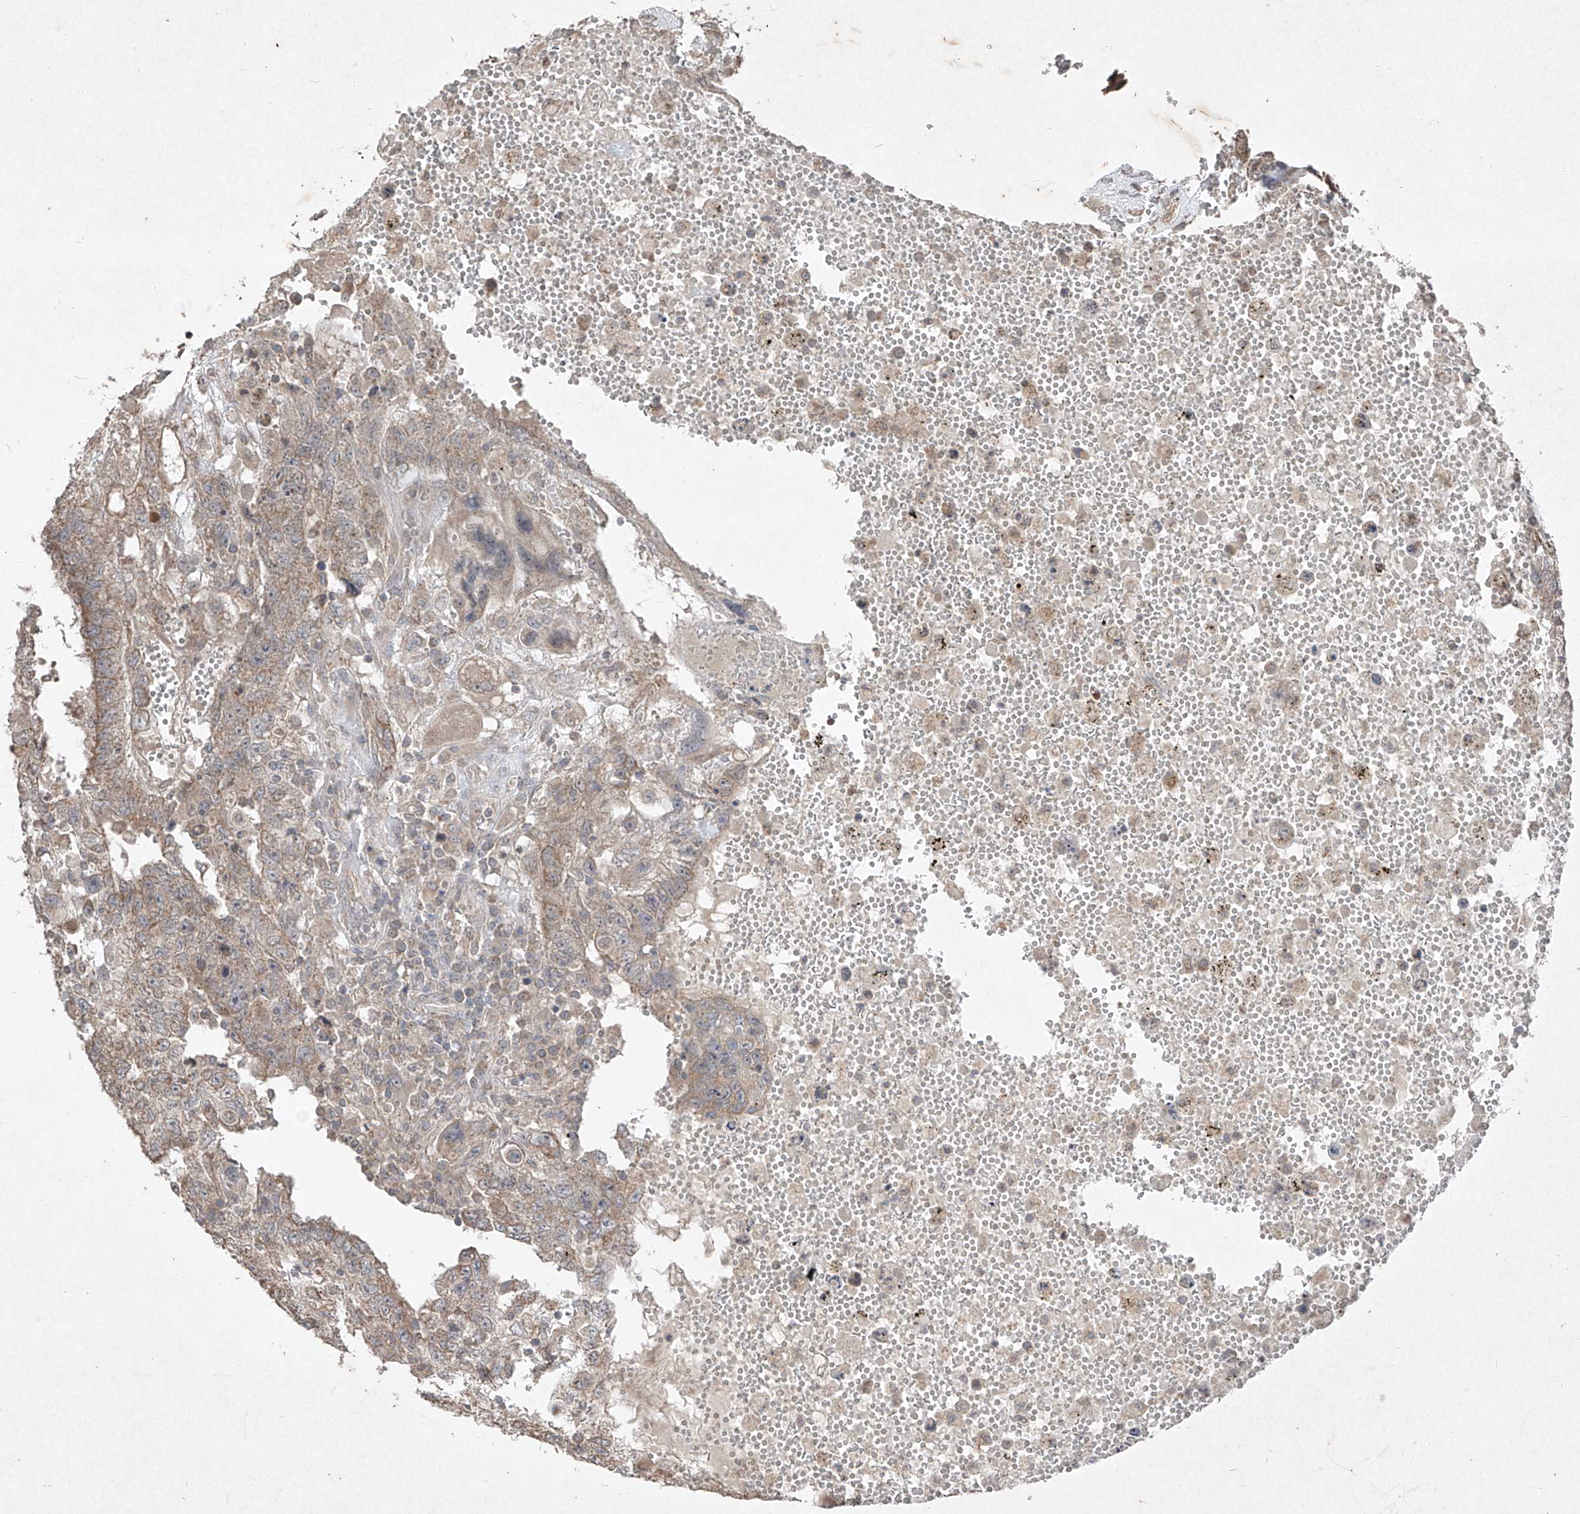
{"staining": {"intensity": "weak", "quantity": ">75%", "location": "cytoplasmic/membranous"}, "tissue": "testis cancer", "cell_type": "Tumor cells", "image_type": "cancer", "snomed": [{"axis": "morphology", "description": "Carcinoma, Embryonal, NOS"}, {"axis": "topography", "description": "Testis"}], "caption": "Weak cytoplasmic/membranous positivity for a protein is seen in about >75% of tumor cells of embryonal carcinoma (testis) using immunohistochemistry.", "gene": "ABCD3", "patient": {"sex": "male", "age": 26}}